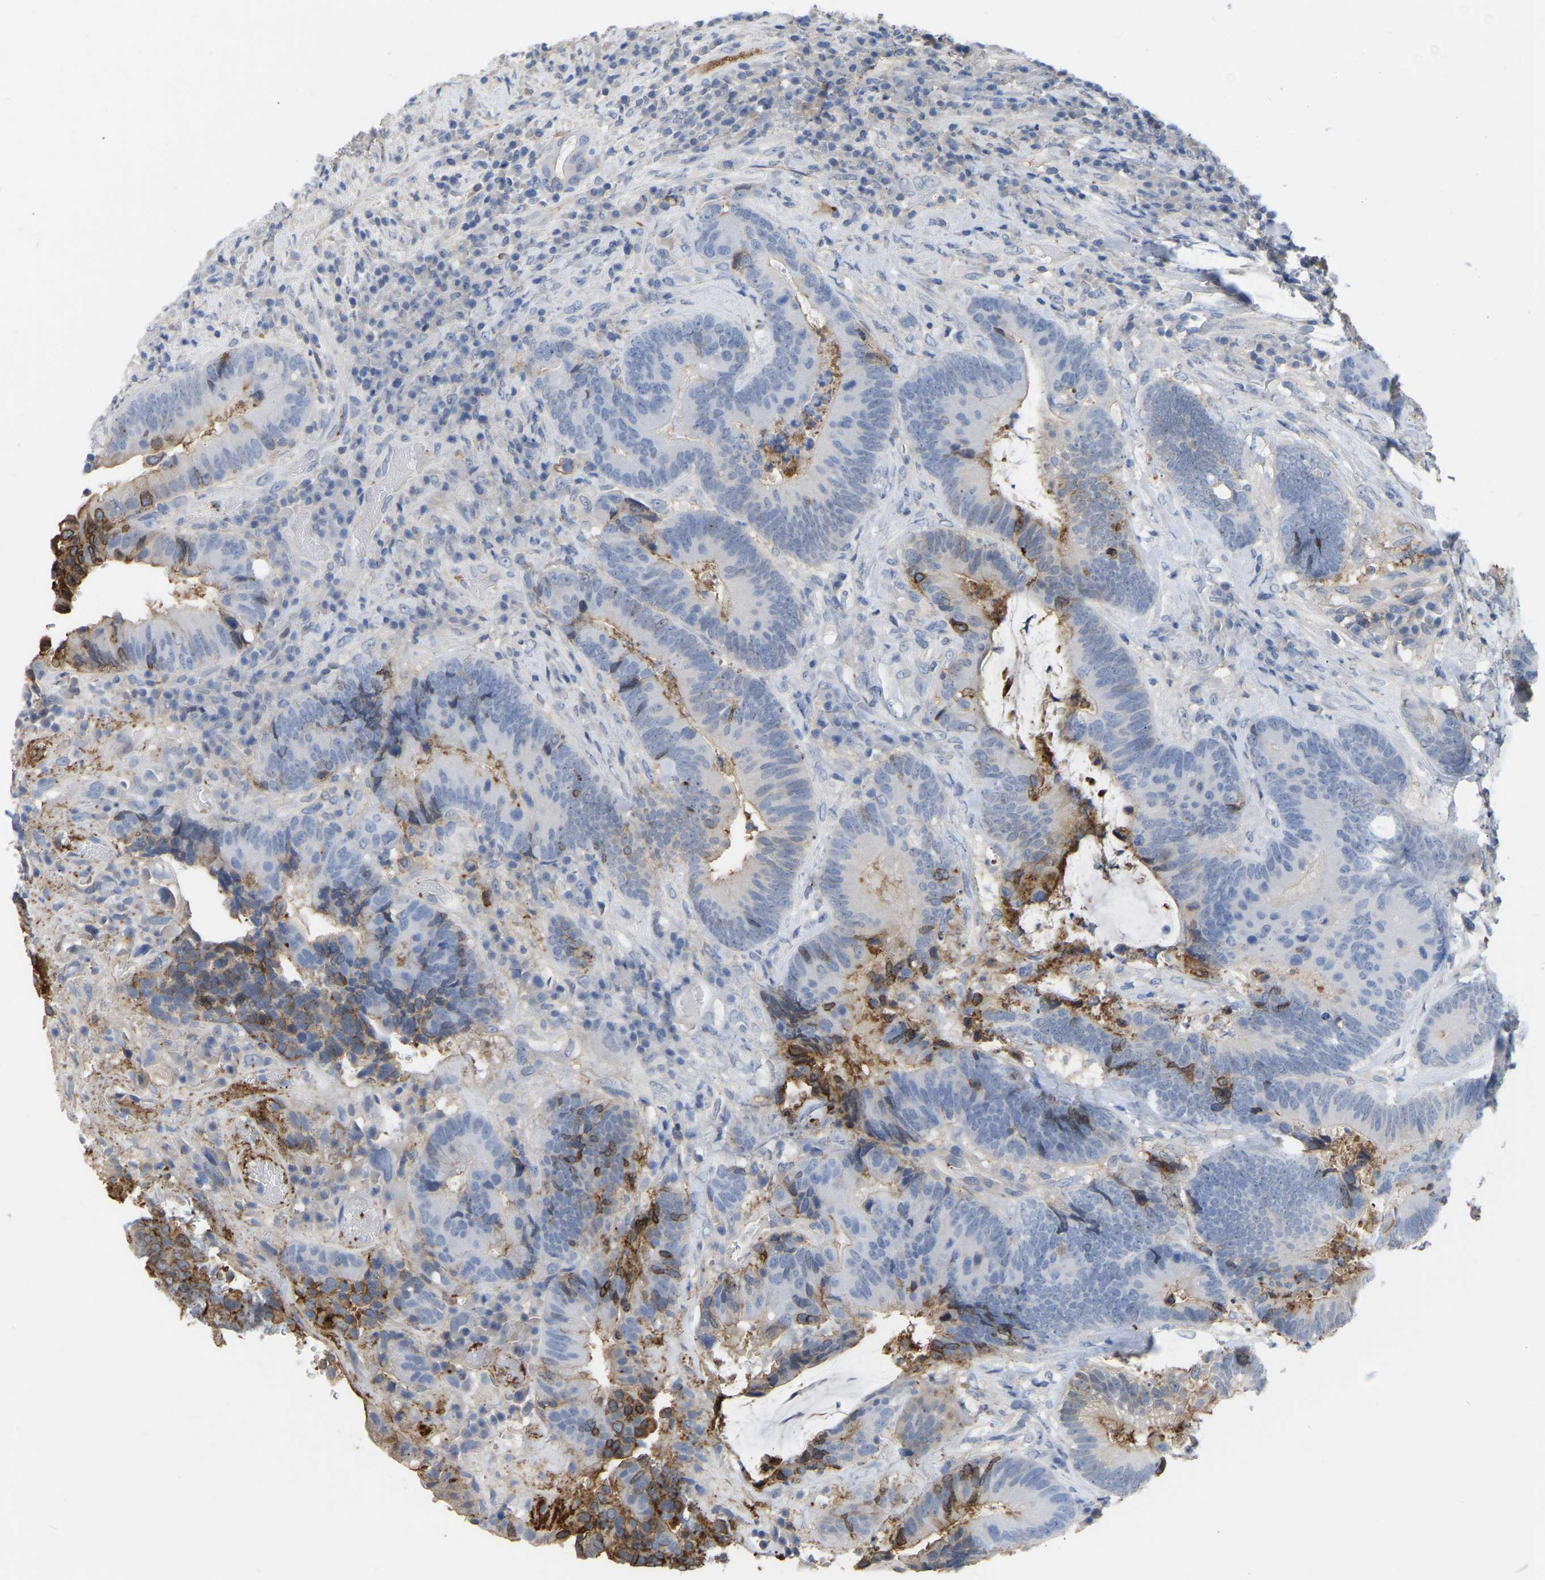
{"staining": {"intensity": "moderate", "quantity": "<25%", "location": "cytoplasmic/membranous"}, "tissue": "colorectal cancer", "cell_type": "Tumor cells", "image_type": "cancer", "snomed": [{"axis": "morphology", "description": "Adenocarcinoma, NOS"}, {"axis": "topography", "description": "Rectum"}], "caption": "A photomicrograph of adenocarcinoma (colorectal) stained for a protein demonstrates moderate cytoplasmic/membranous brown staining in tumor cells.", "gene": "ZNF449", "patient": {"sex": "female", "age": 89}}